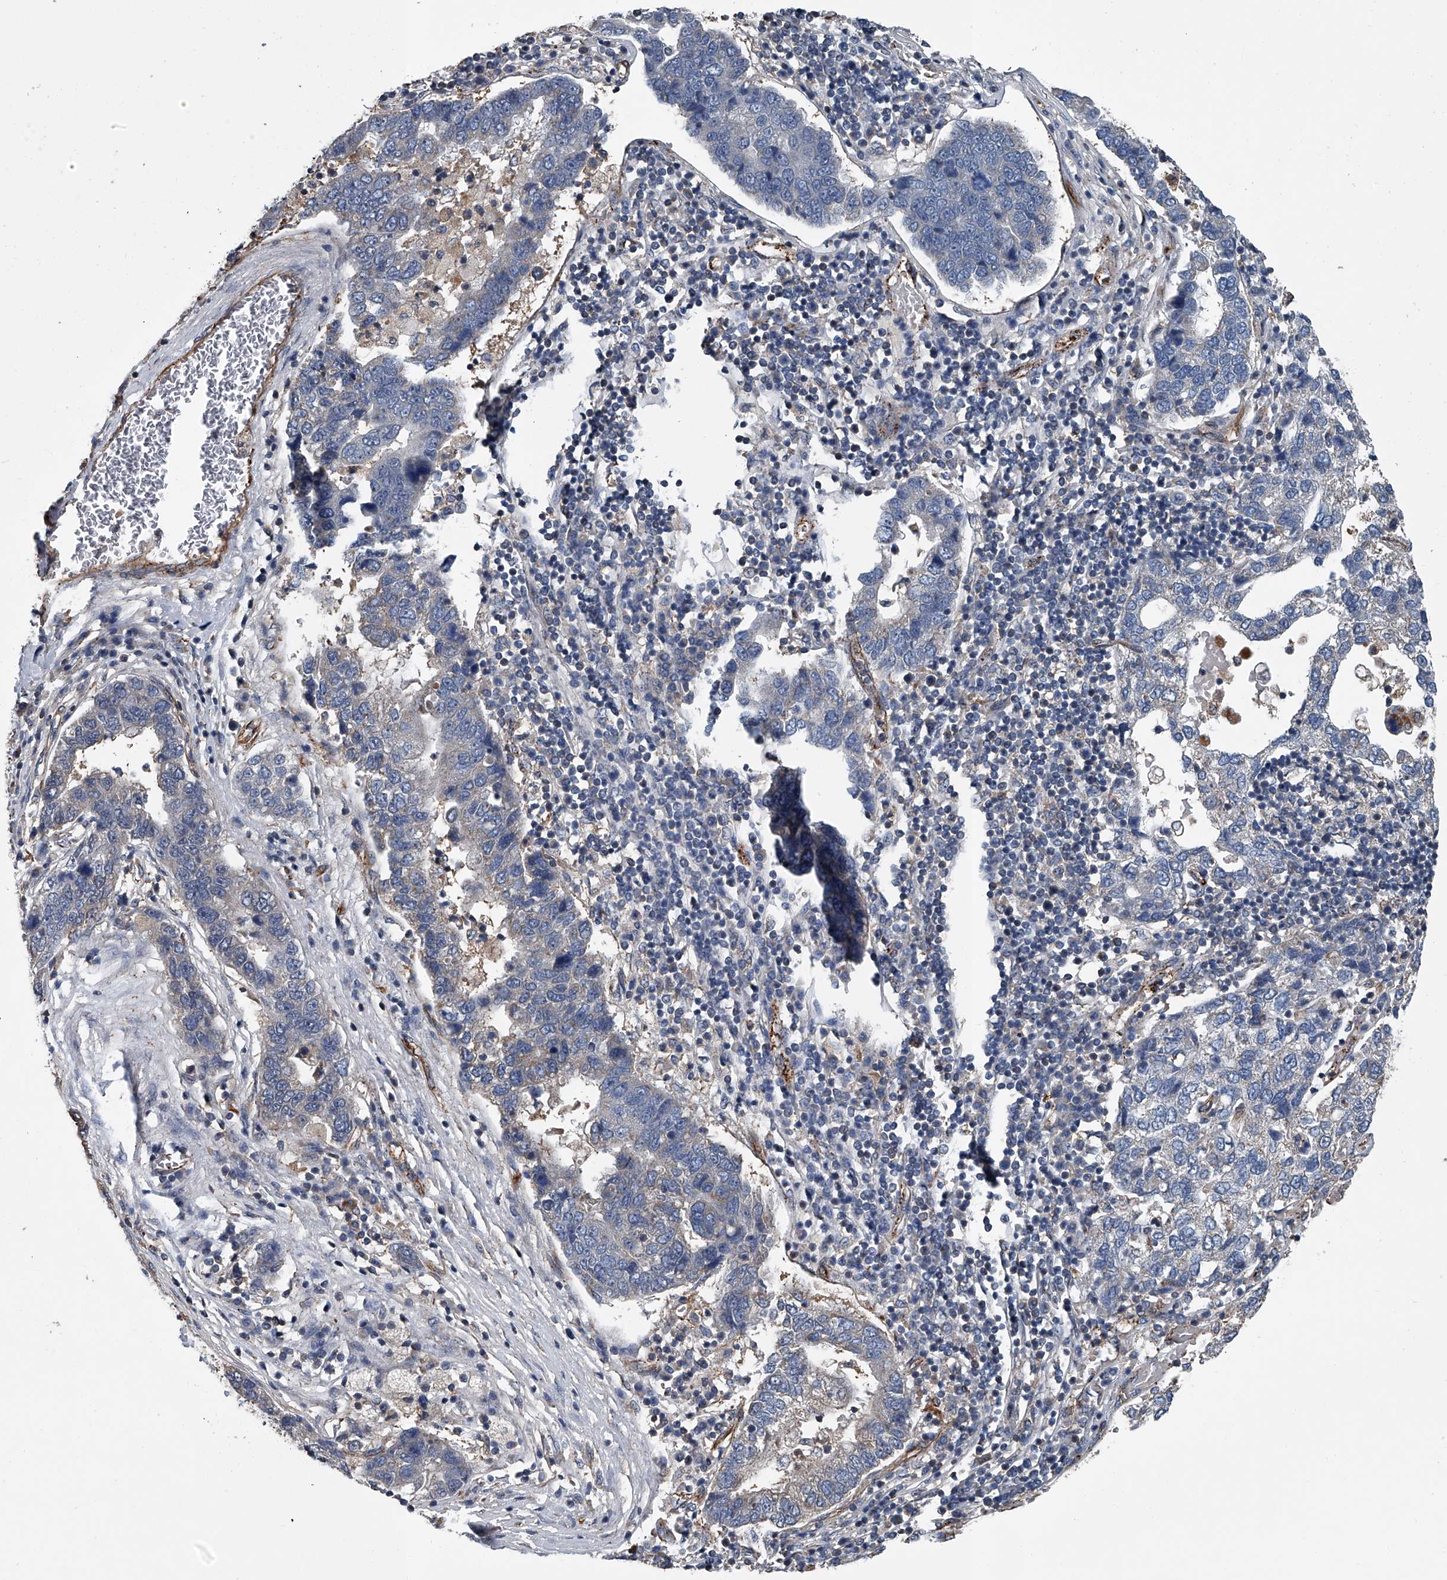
{"staining": {"intensity": "negative", "quantity": "none", "location": "none"}, "tissue": "pancreatic cancer", "cell_type": "Tumor cells", "image_type": "cancer", "snomed": [{"axis": "morphology", "description": "Adenocarcinoma, NOS"}, {"axis": "topography", "description": "Pancreas"}], "caption": "DAB immunohistochemical staining of pancreatic cancer demonstrates no significant expression in tumor cells.", "gene": "LDLRAD2", "patient": {"sex": "female", "age": 61}}